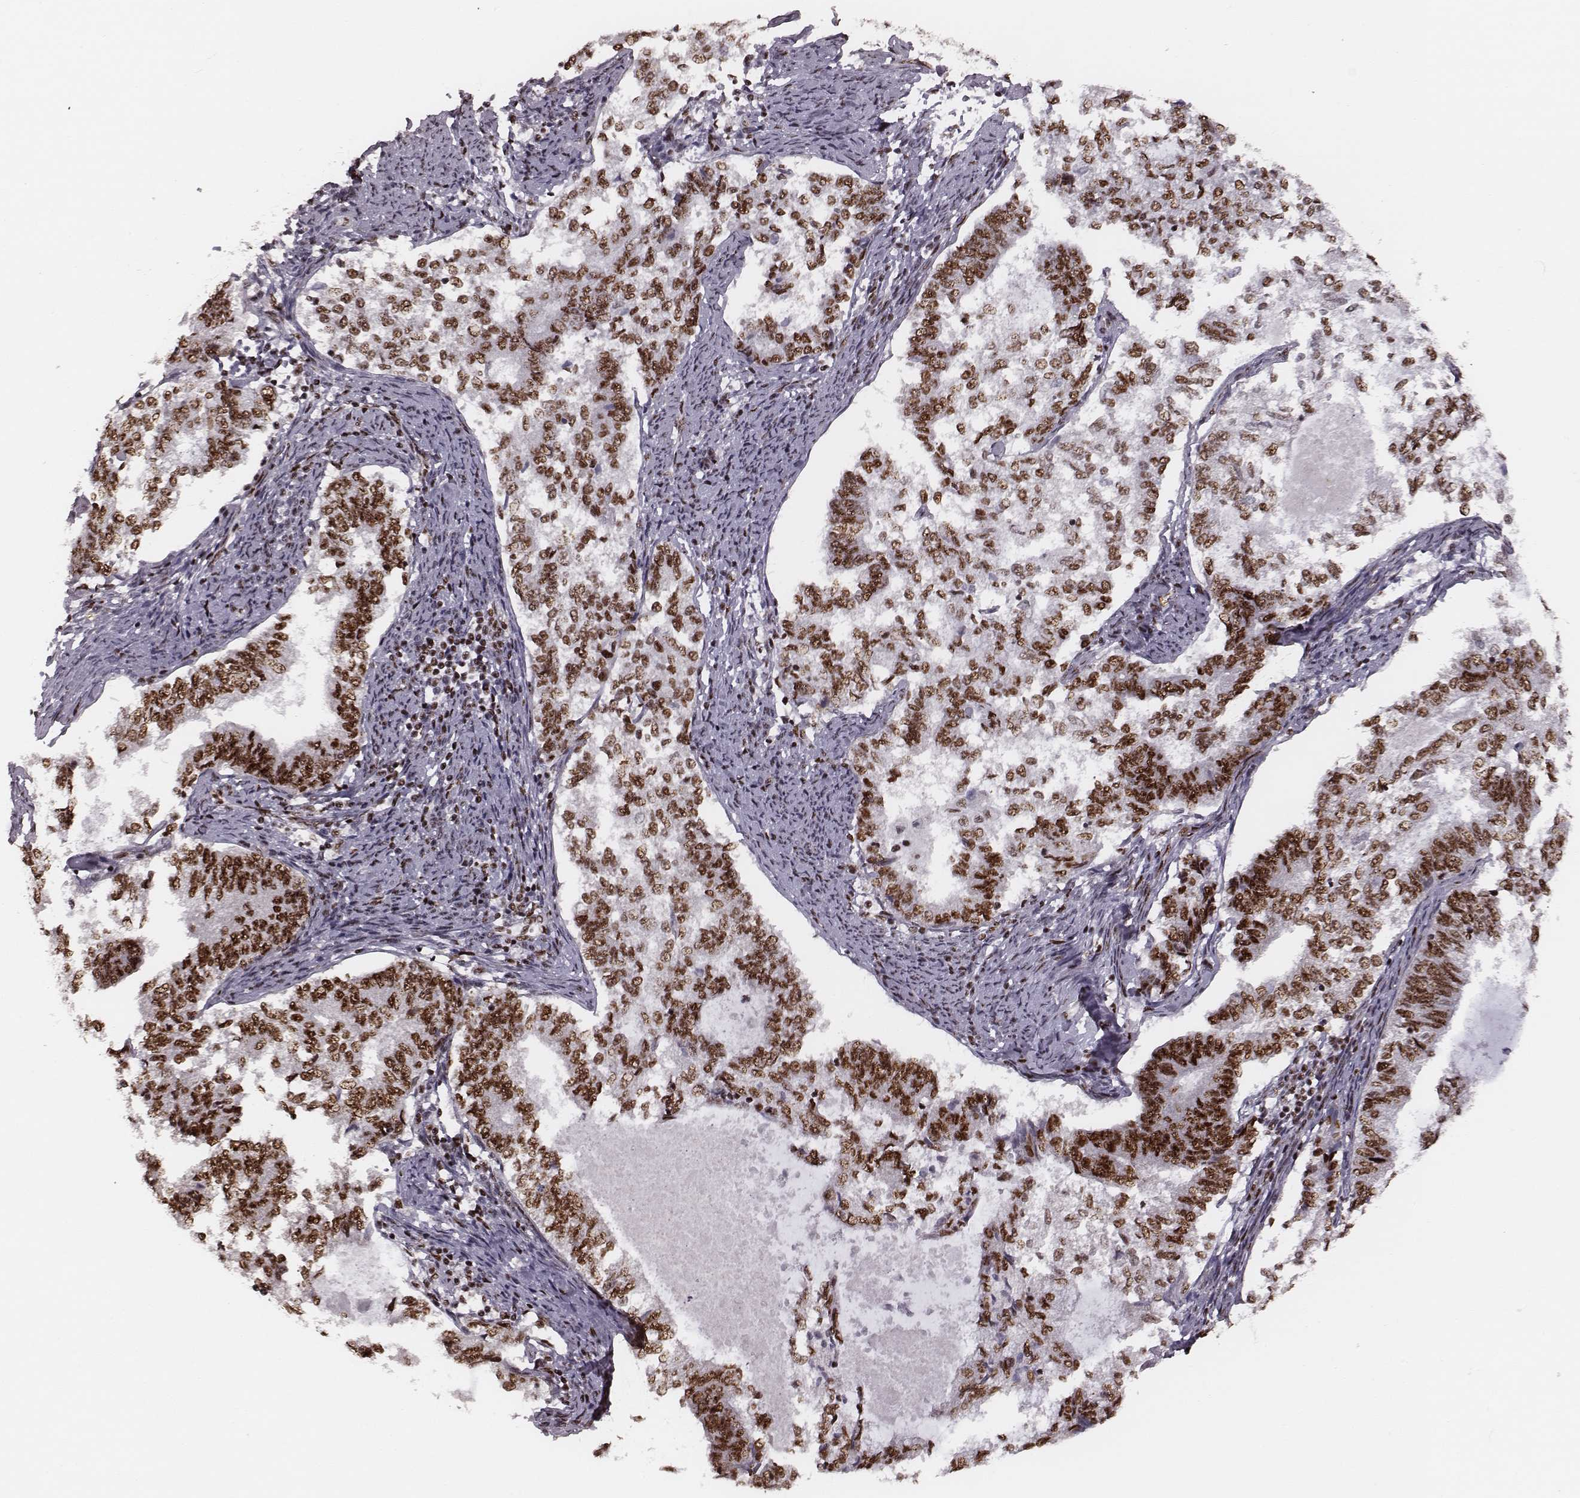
{"staining": {"intensity": "strong", "quantity": ">75%", "location": "nuclear"}, "tissue": "endometrial cancer", "cell_type": "Tumor cells", "image_type": "cancer", "snomed": [{"axis": "morphology", "description": "Adenocarcinoma, NOS"}, {"axis": "topography", "description": "Endometrium"}], "caption": "A high amount of strong nuclear expression is seen in about >75% of tumor cells in endometrial cancer (adenocarcinoma) tissue. Using DAB (3,3'-diaminobenzidine) (brown) and hematoxylin (blue) stains, captured at high magnification using brightfield microscopy.", "gene": "LUC7L", "patient": {"sex": "female", "age": 65}}